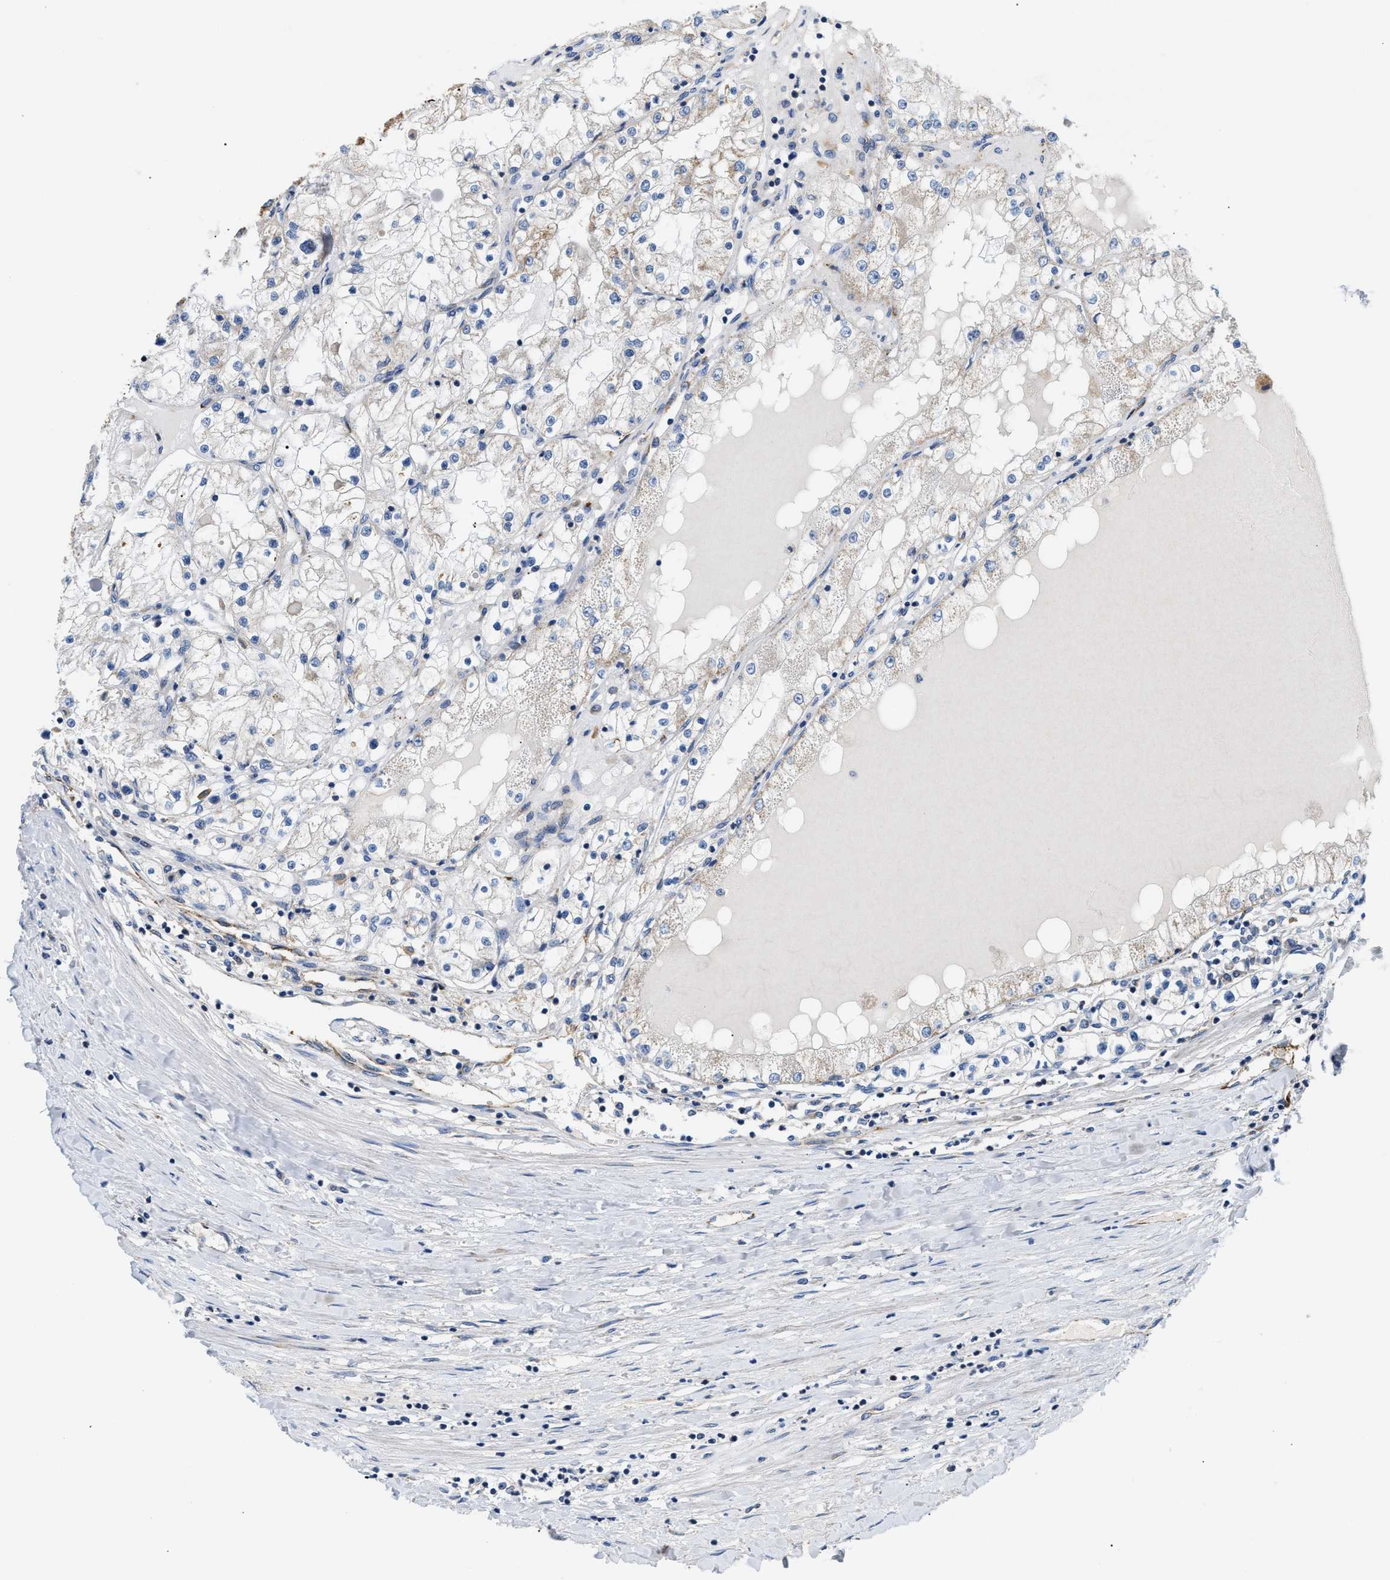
{"staining": {"intensity": "negative", "quantity": "none", "location": "none"}, "tissue": "renal cancer", "cell_type": "Tumor cells", "image_type": "cancer", "snomed": [{"axis": "morphology", "description": "Adenocarcinoma, NOS"}, {"axis": "topography", "description": "Kidney"}], "caption": "Tumor cells are negative for brown protein staining in renal cancer (adenocarcinoma).", "gene": "CCM2", "patient": {"sex": "male", "age": 68}}